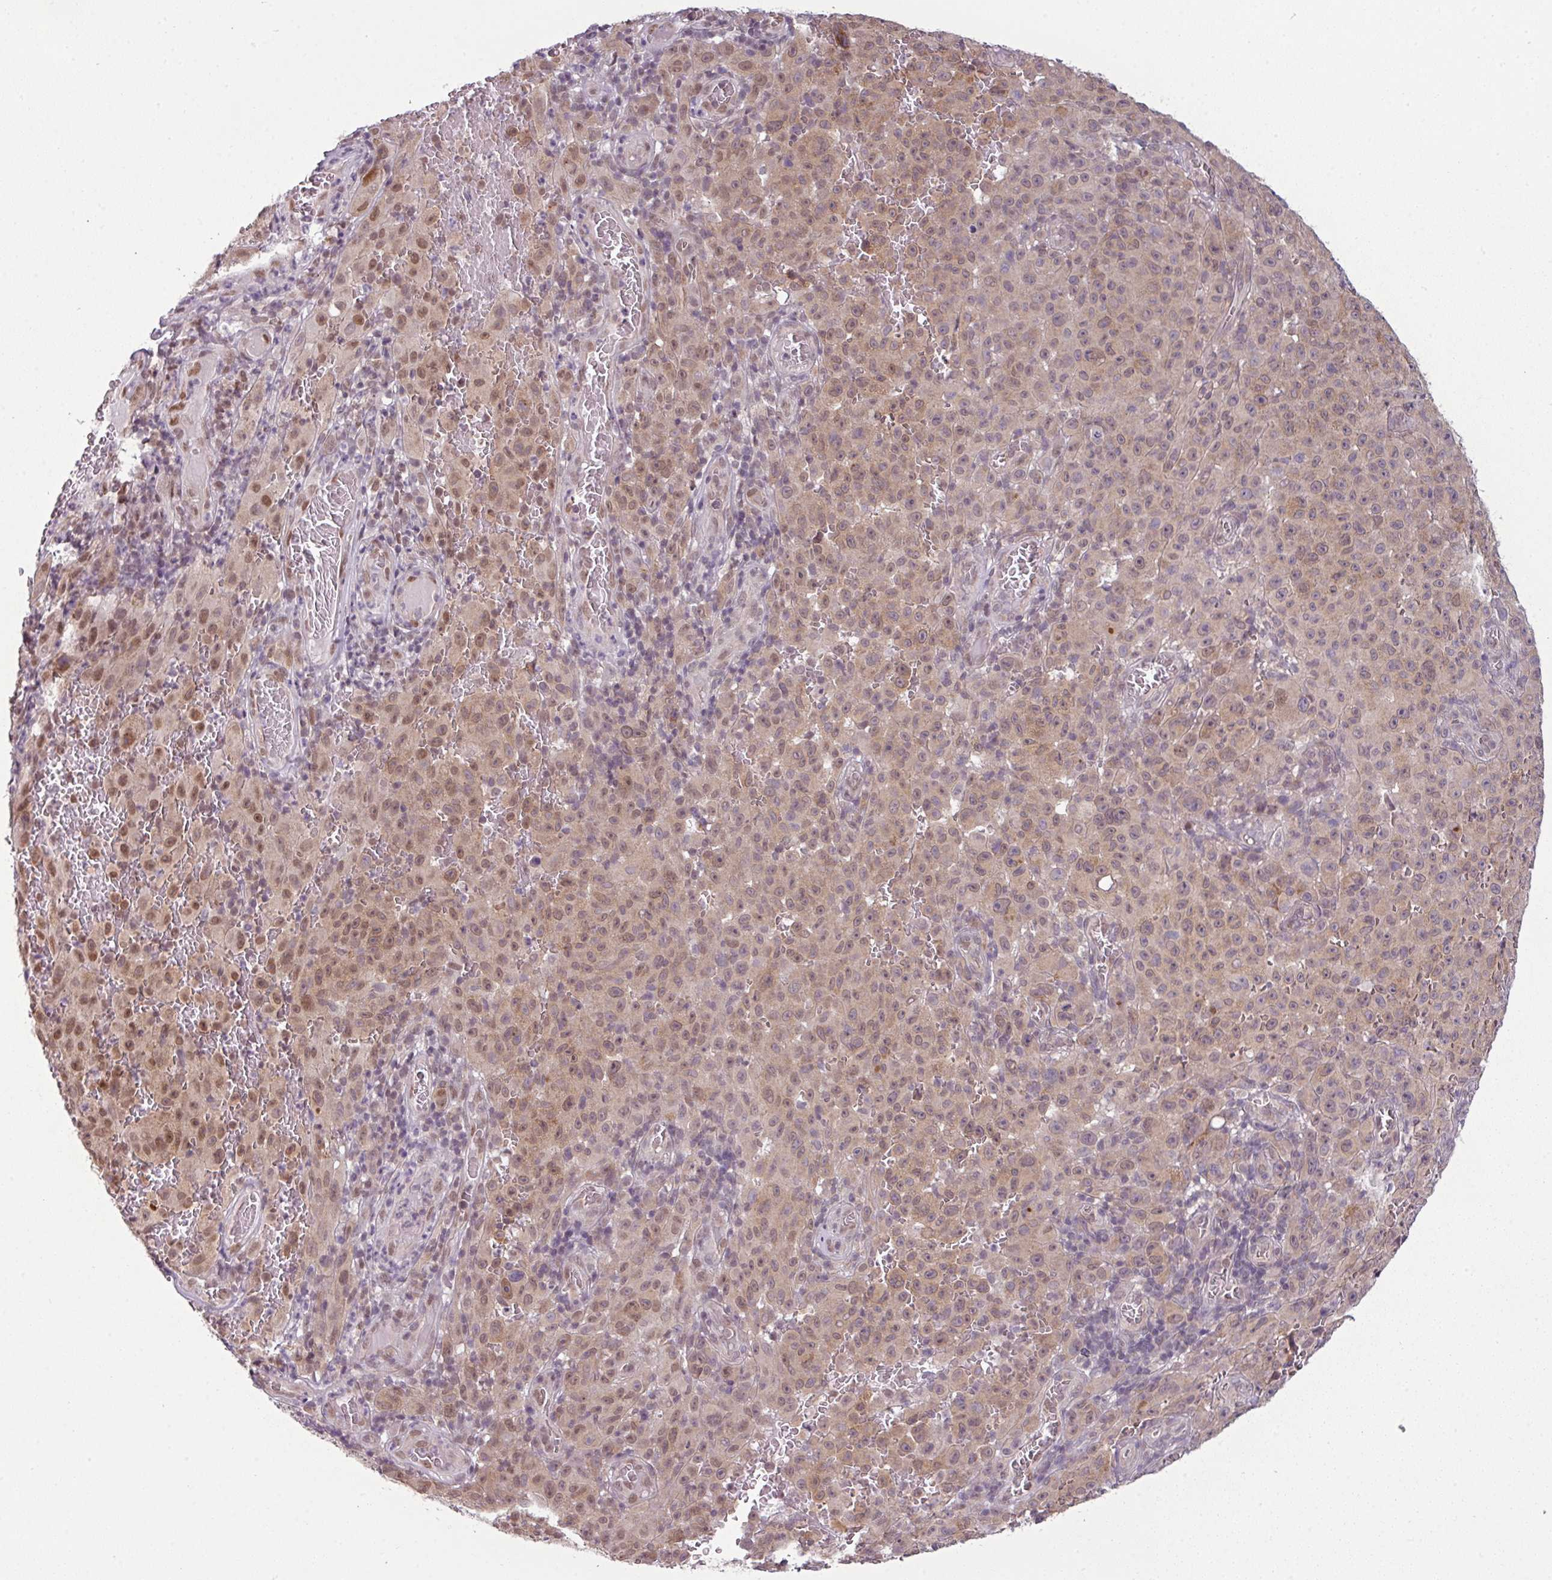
{"staining": {"intensity": "moderate", "quantity": ">75%", "location": "cytoplasmic/membranous,nuclear"}, "tissue": "melanoma", "cell_type": "Tumor cells", "image_type": "cancer", "snomed": [{"axis": "morphology", "description": "Malignant melanoma, NOS"}, {"axis": "topography", "description": "Skin"}], "caption": "Melanoma tissue reveals moderate cytoplasmic/membranous and nuclear staining in approximately >75% of tumor cells The protein of interest is stained brown, and the nuclei are stained in blue (DAB IHC with brightfield microscopy, high magnification).", "gene": "DERPC", "patient": {"sex": "female", "age": 82}}